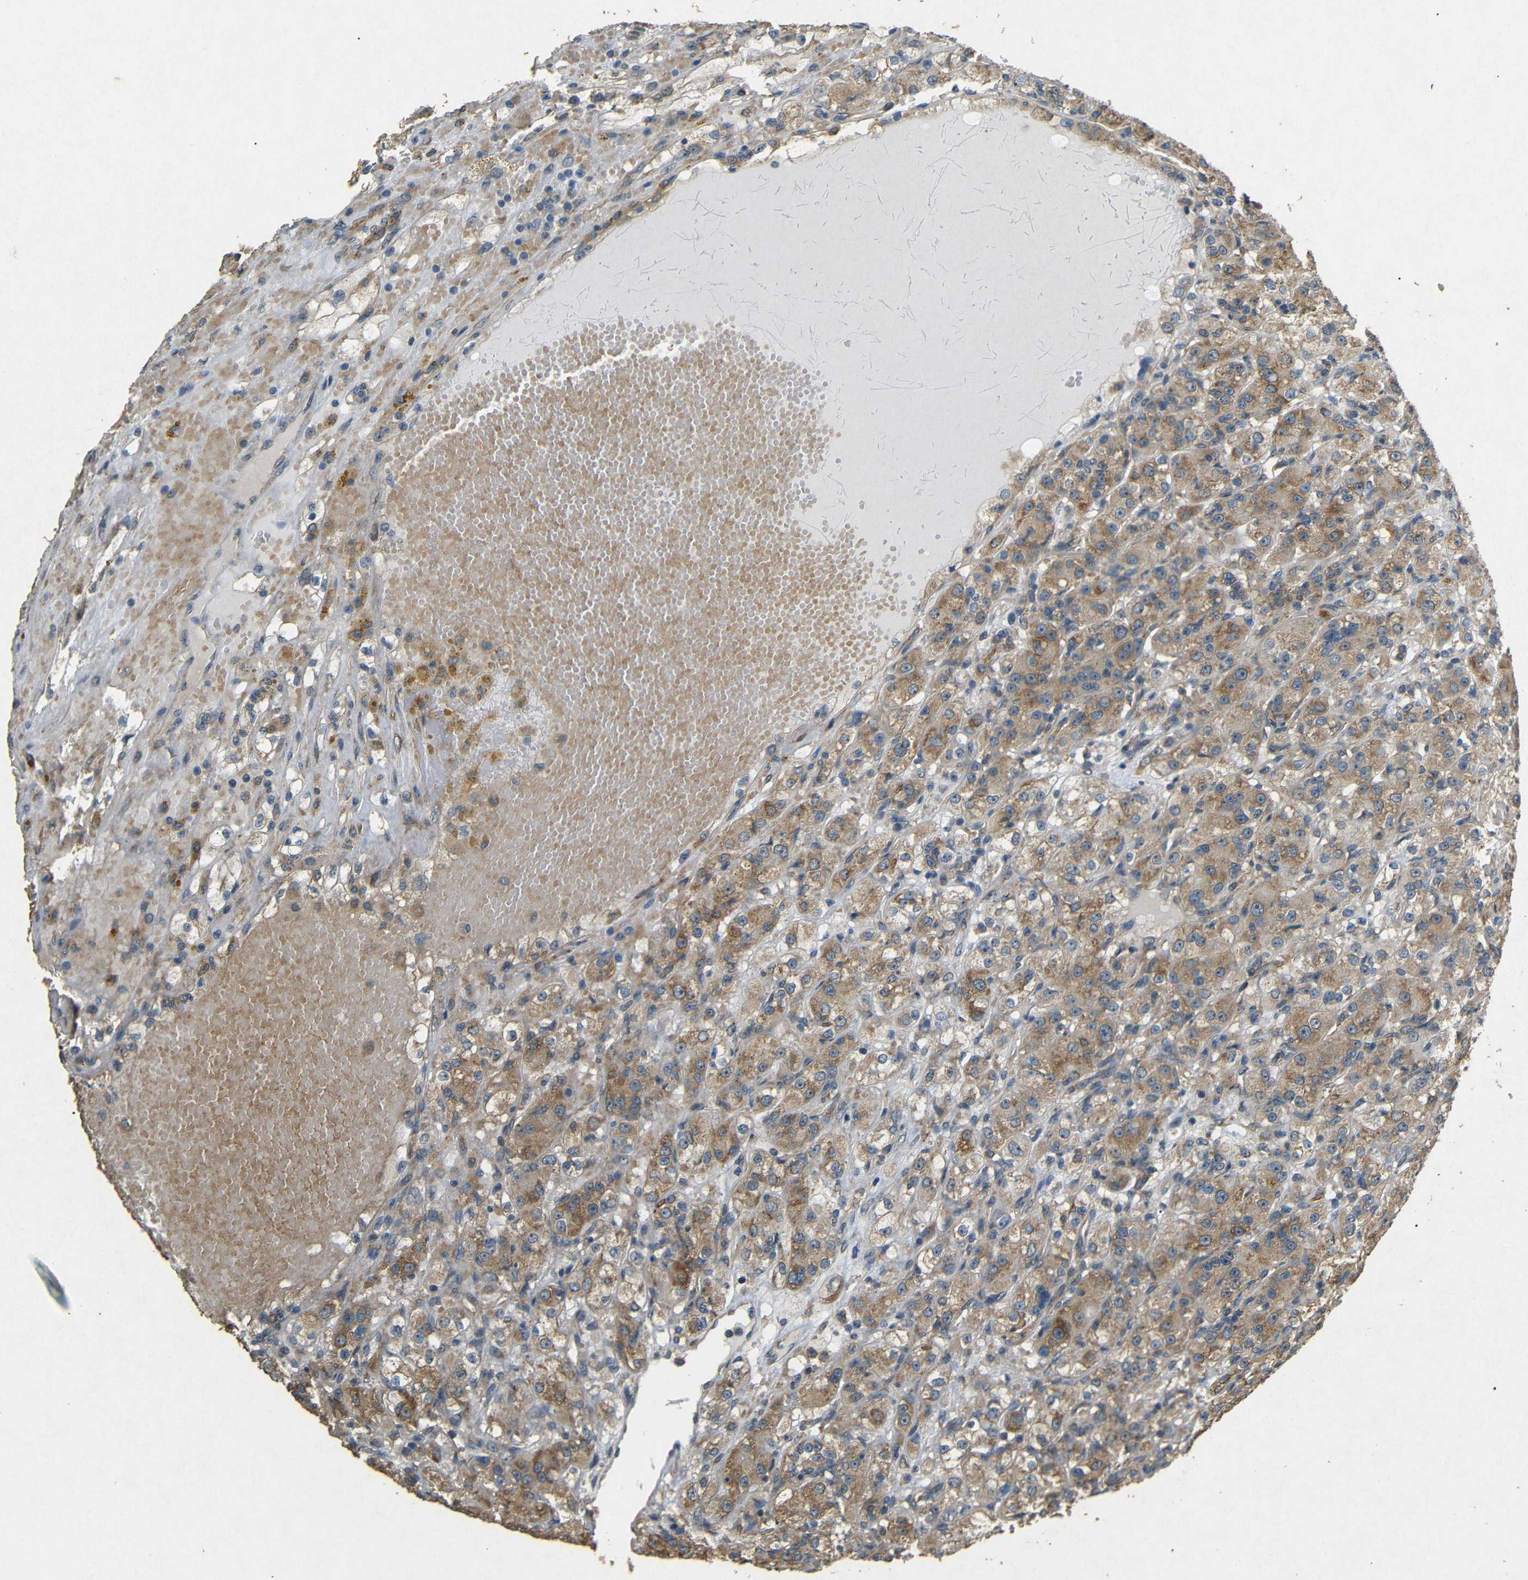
{"staining": {"intensity": "moderate", "quantity": ">75%", "location": "cytoplasmic/membranous"}, "tissue": "renal cancer", "cell_type": "Tumor cells", "image_type": "cancer", "snomed": [{"axis": "morphology", "description": "Normal tissue, NOS"}, {"axis": "morphology", "description": "Adenocarcinoma, NOS"}, {"axis": "topography", "description": "Kidney"}], "caption": "This micrograph exhibits renal cancer (adenocarcinoma) stained with immunohistochemistry to label a protein in brown. The cytoplasmic/membranous of tumor cells show moderate positivity for the protein. Nuclei are counter-stained blue.", "gene": "BNIP3", "patient": {"sex": "male", "age": 61}}